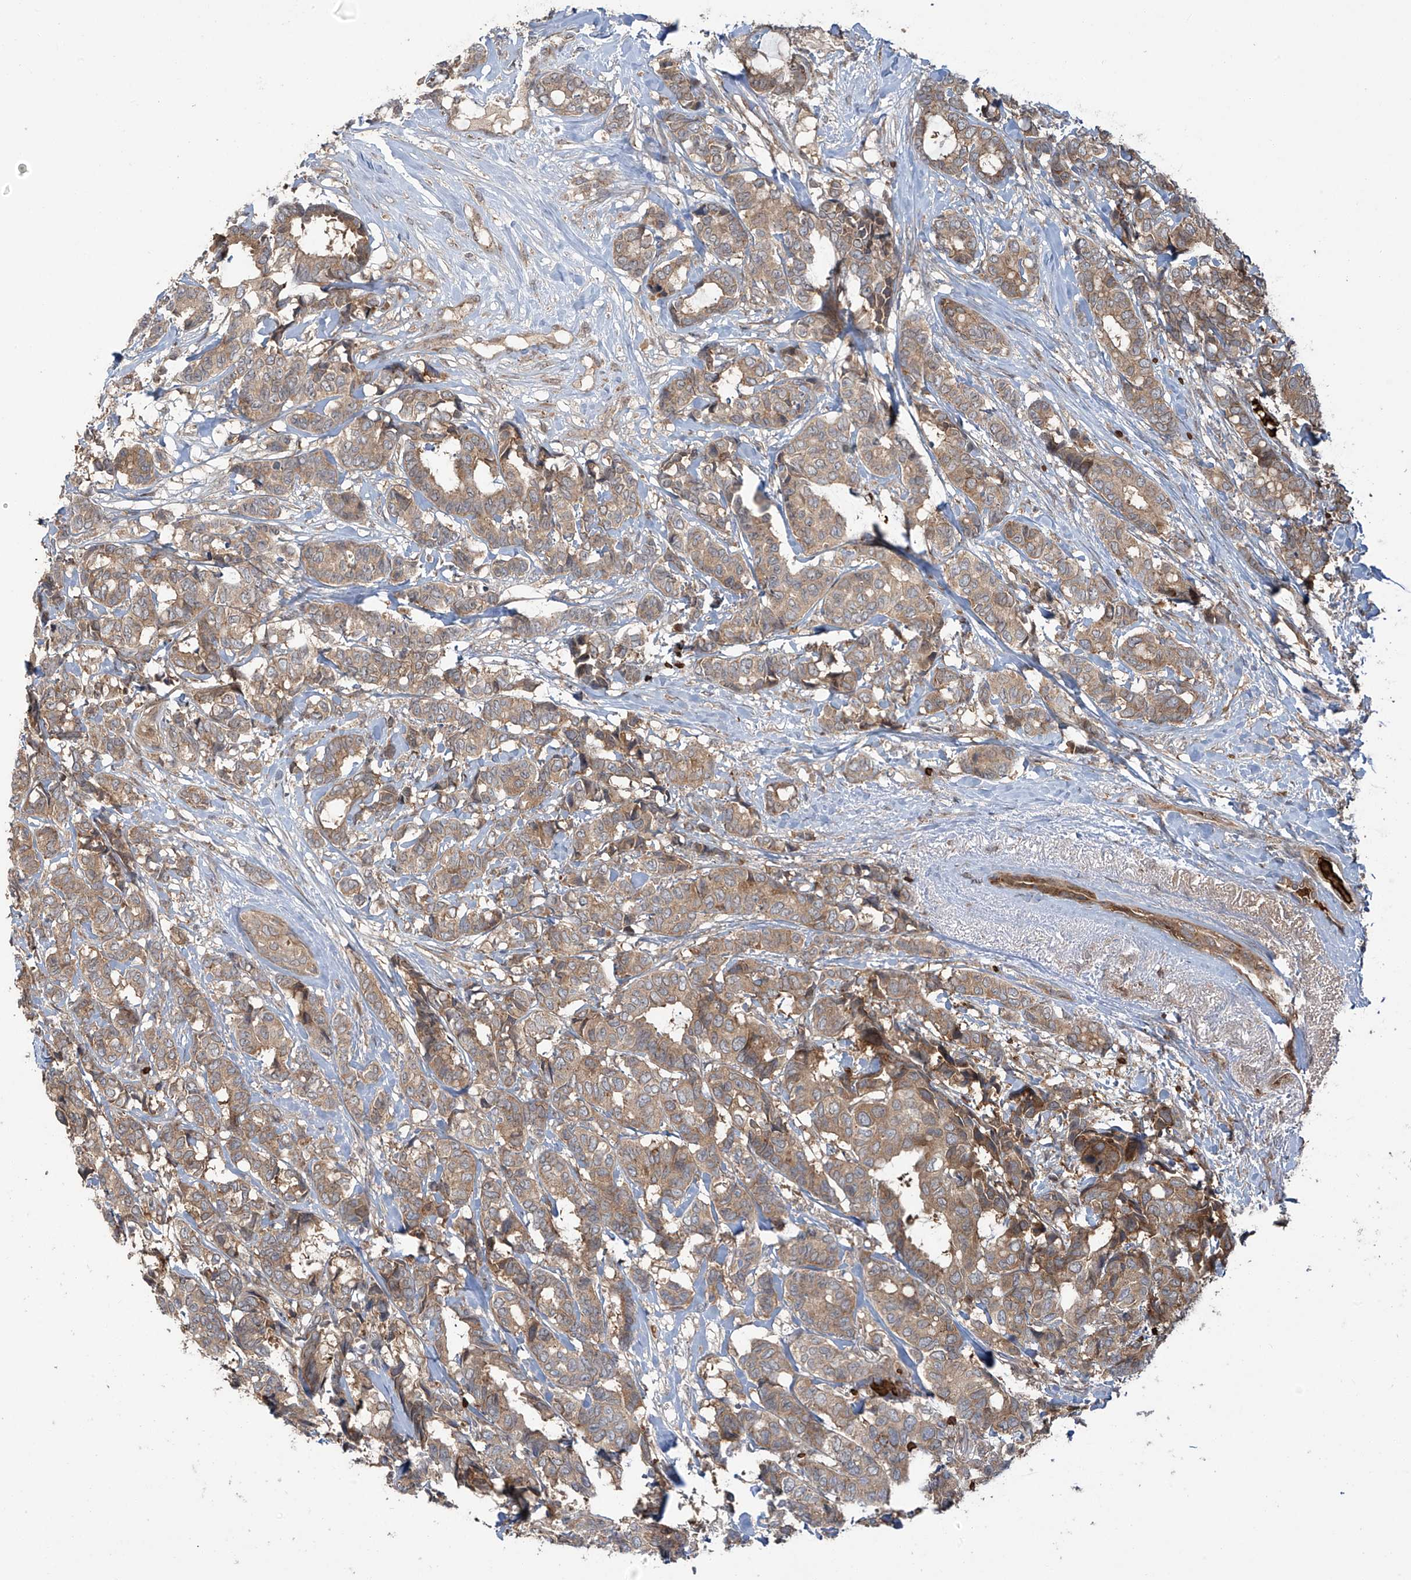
{"staining": {"intensity": "weak", "quantity": ">75%", "location": "cytoplasmic/membranous"}, "tissue": "breast cancer", "cell_type": "Tumor cells", "image_type": "cancer", "snomed": [{"axis": "morphology", "description": "Duct carcinoma"}, {"axis": "topography", "description": "Breast"}], "caption": "A brown stain shows weak cytoplasmic/membranous expression of a protein in human infiltrating ductal carcinoma (breast) tumor cells. The staining is performed using DAB (3,3'-diaminobenzidine) brown chromogen to label protein expression. The nuclei are counter-stained blue using hematoxylin.", "gene": "ZDHHC9", "patient": {"sex": "female", "age": 87}}